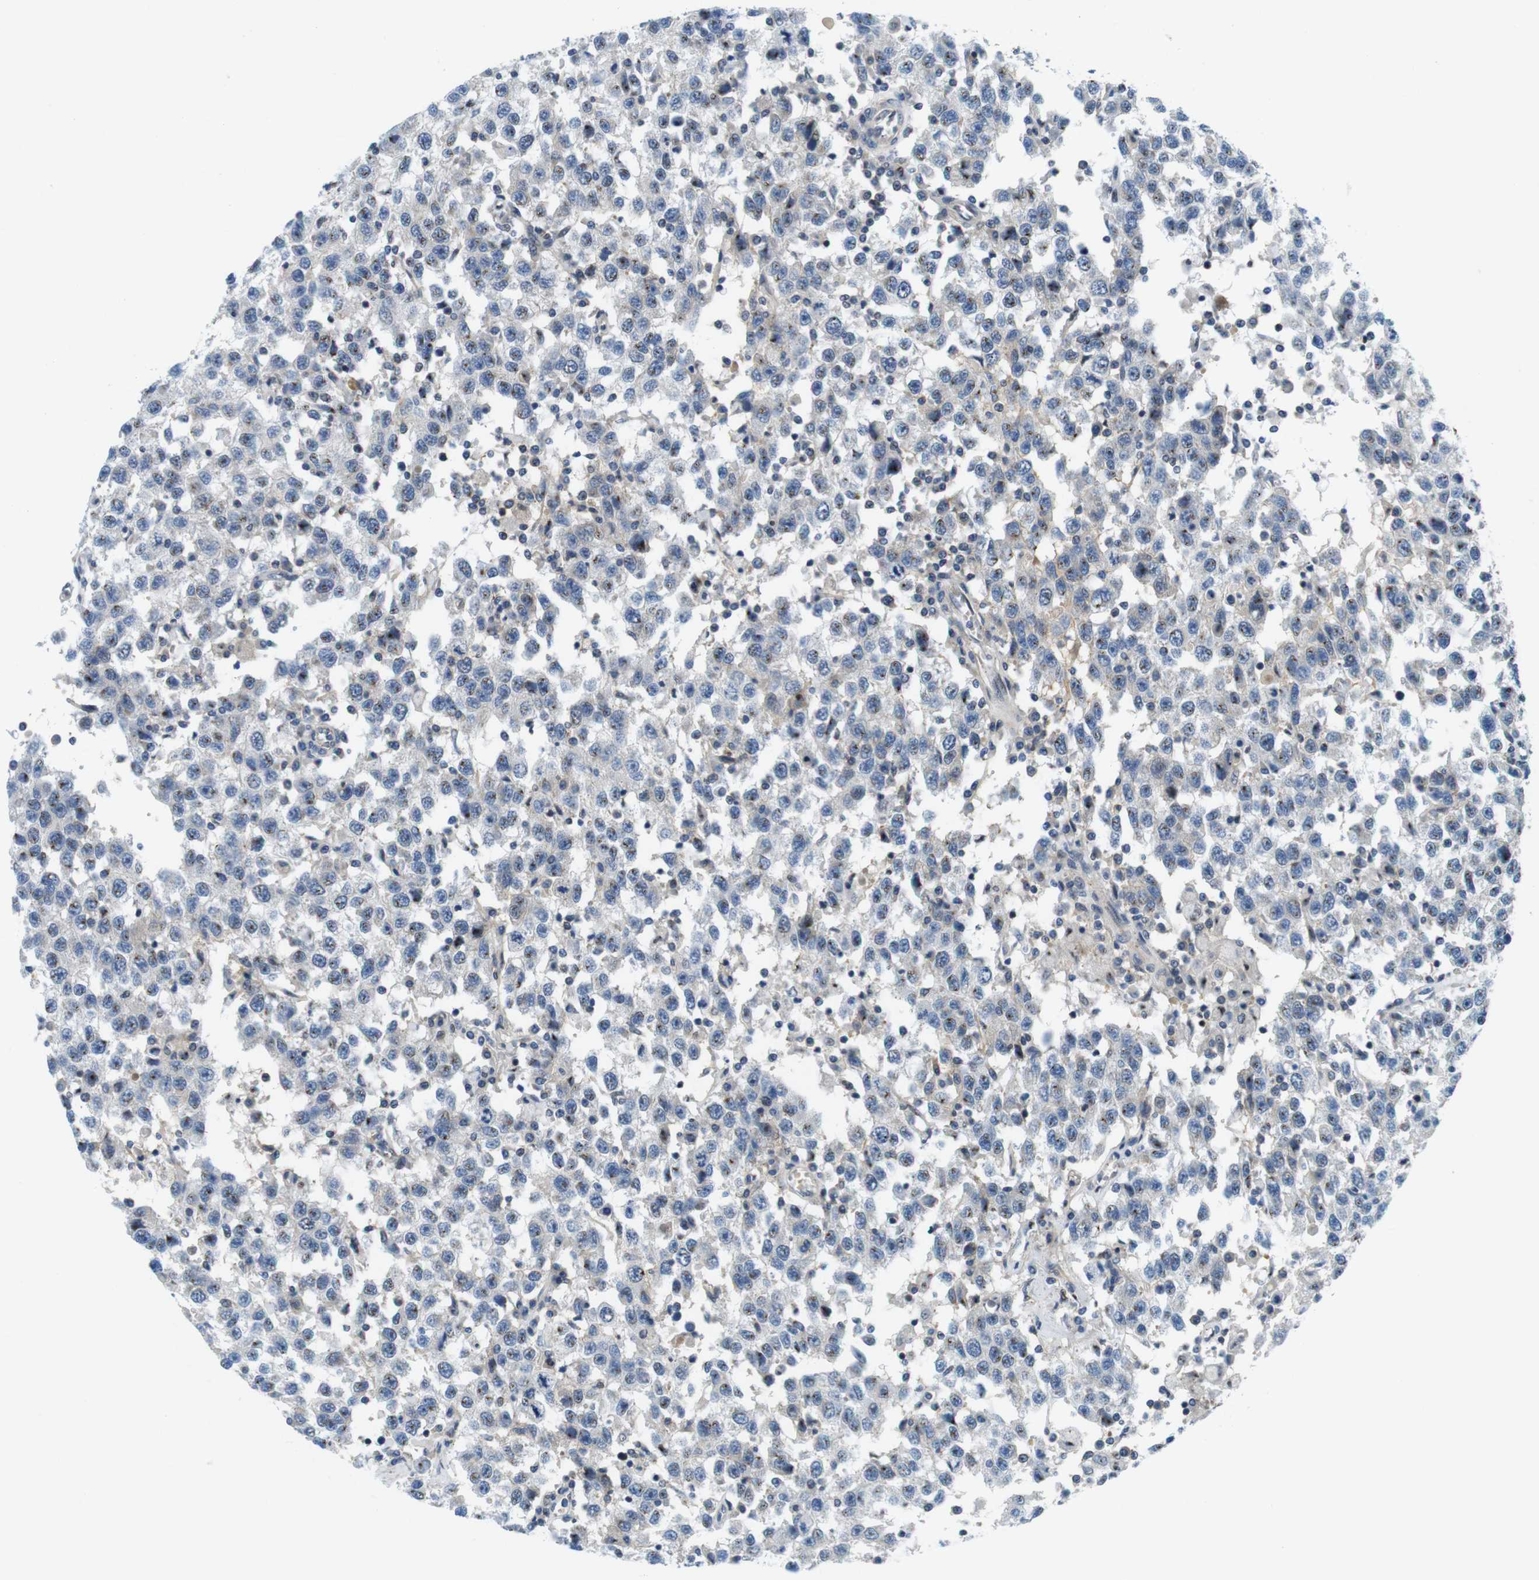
{"staining": {"intensity": "negative", "quantity": "none", "location": "none"}, "tissue": "testis cancer", "cell_type": "Tumor cells", "image_type": "cancer", "snomed": [{"axis": "morphology", "description": "Seminoma, NOS"}, {"axis": "topography", "description": "Testis"}], "caption": "Photomicrograph shows no protein staining in tumor cells of seminoma (testis) tissue. (DAB immunohistochemistry with hematoxylin counter stain).", "gene": "ZDHHC3", "patient": {"sex": "male", "age": 41}}